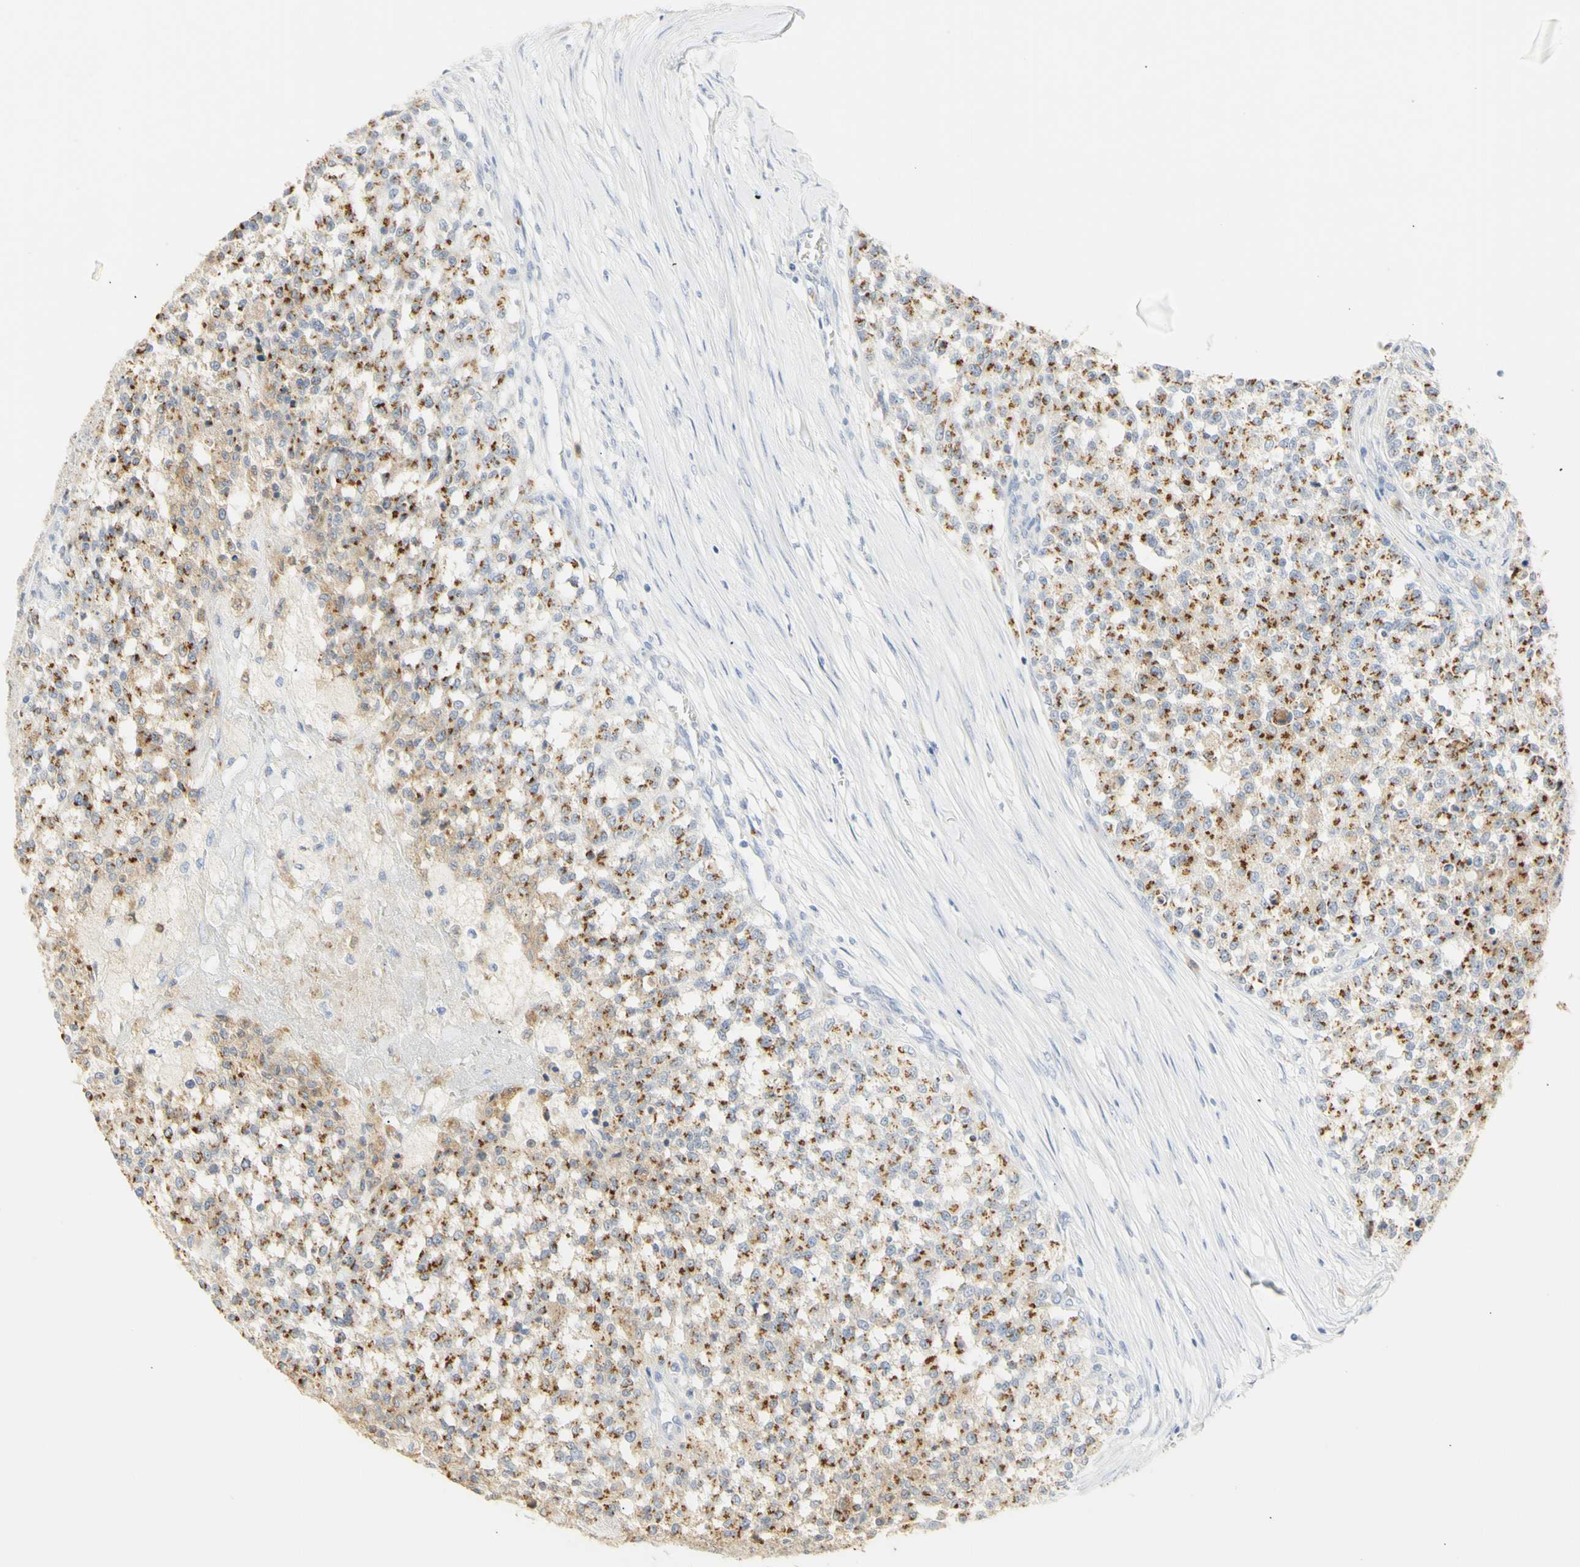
{"staining": {"intensity": "moderate", "quantity": ">75%", "location": "cytoplasmic/membranous"}, "tissue": "testis cancer", "cell_type": "Tumor cells", "image_type": "cancer", "snomed": [{"axis": "morphology", "description": "Seminoma, NOS"}, {"axis": "topography", "description": "Testis"}], "caption": "Immunohistochemical staining of human testis seminoma exhibits medium levels of moderate cytoplasmic/membranous expression in about >75% of tumor cells.", "gene": "B4GALNT3", "patient": {"sex": "male", "age": 59}}